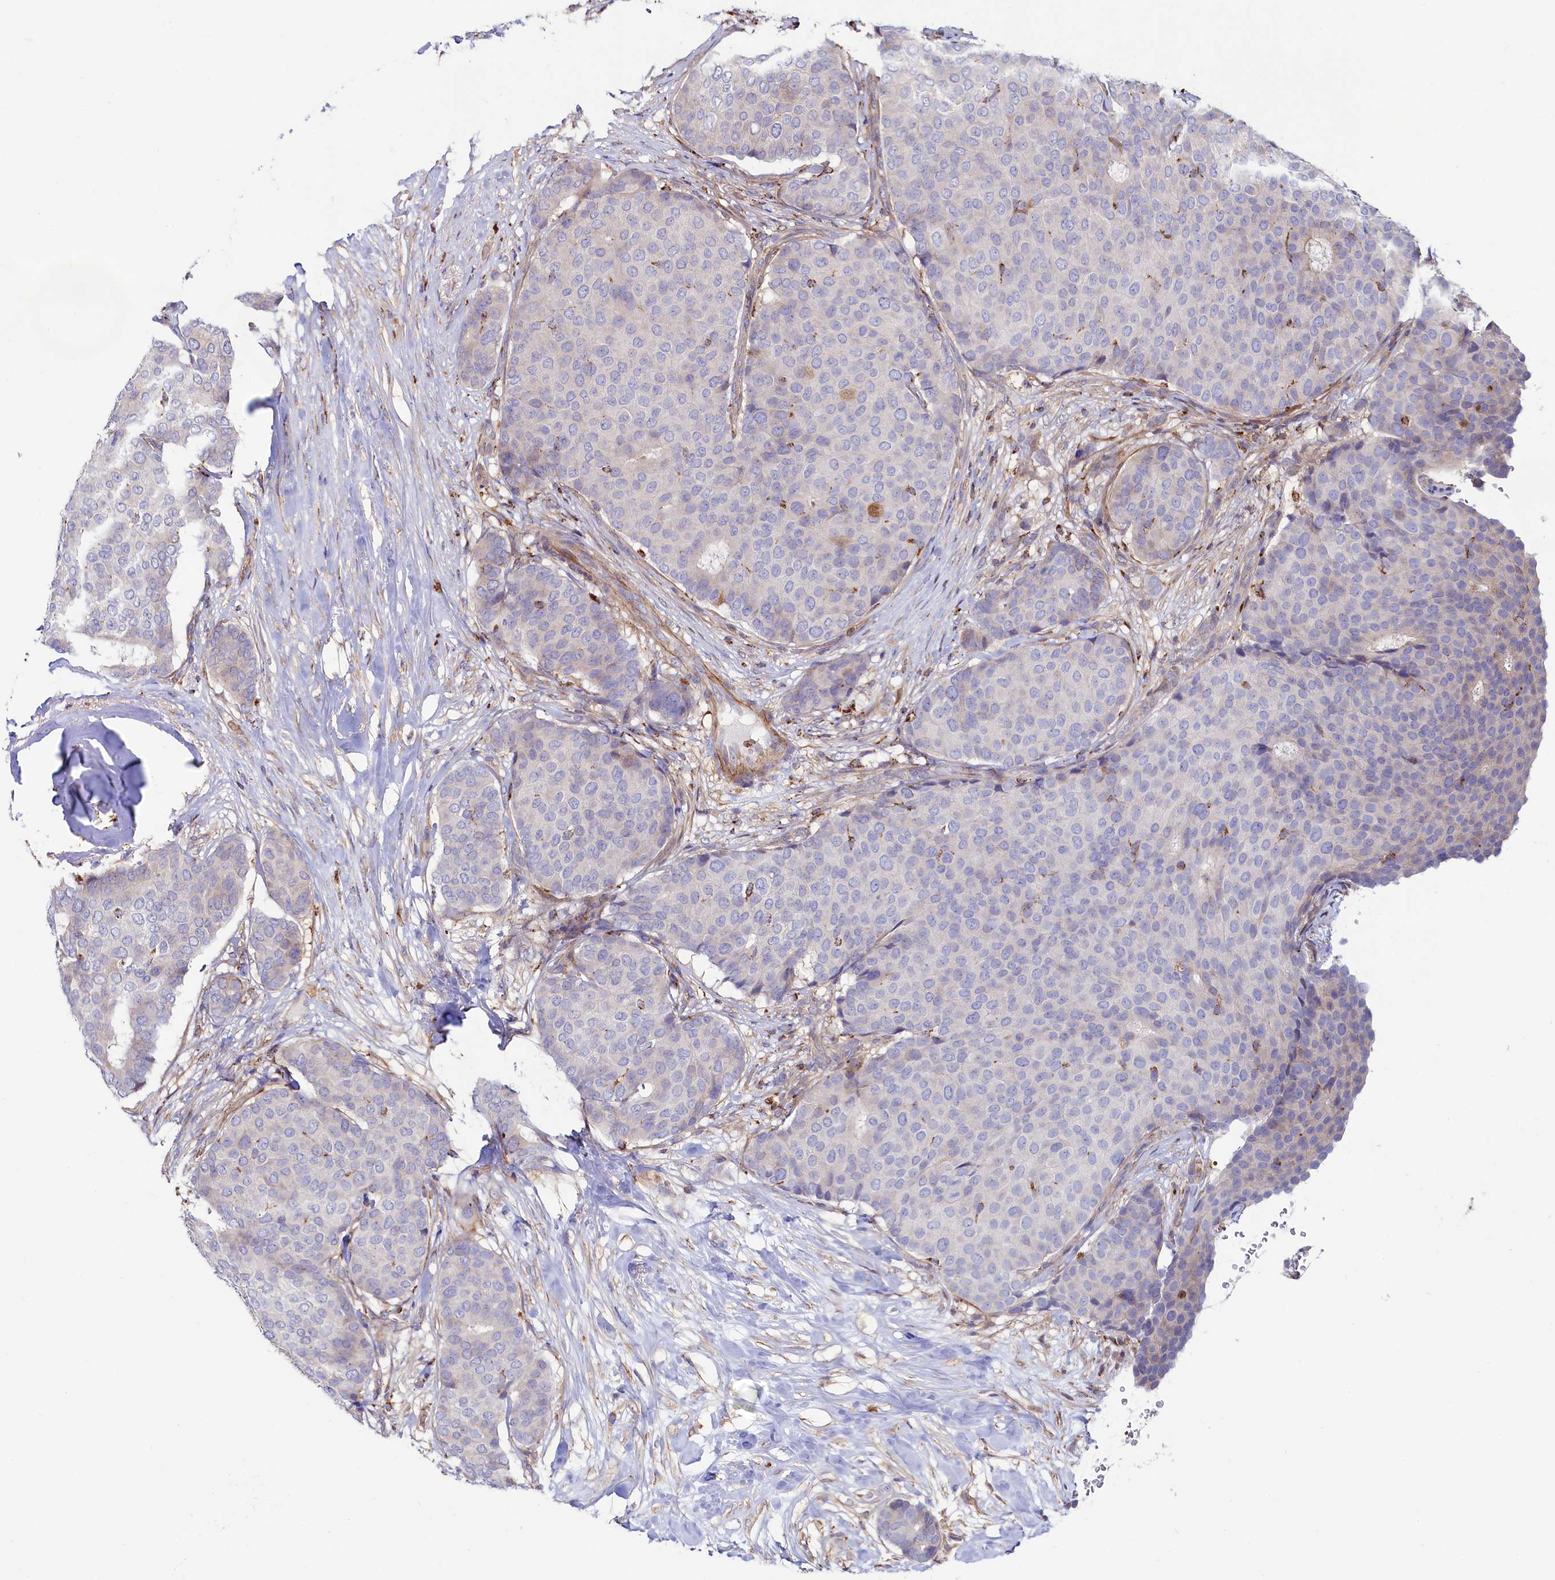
{"staining": {"intensity": "negative", "quantity": "none", "location": "none"}, "tissue": "breast cancer", "cell_type": "Tumor cells", "image_type": "cancer", "snomed": [{"axis": "morphology", "description": "Duct carcinoma"}, {"axis": "topography", "description": "Breast"}], "caption": "This is an immunohistochemistry (IHC) histopathology image of invasive ductal carcinoma (breast). There is no staining in tumor cells.", "gene": "ASTE1", "patient": {"sex": "female", "age": 75}}